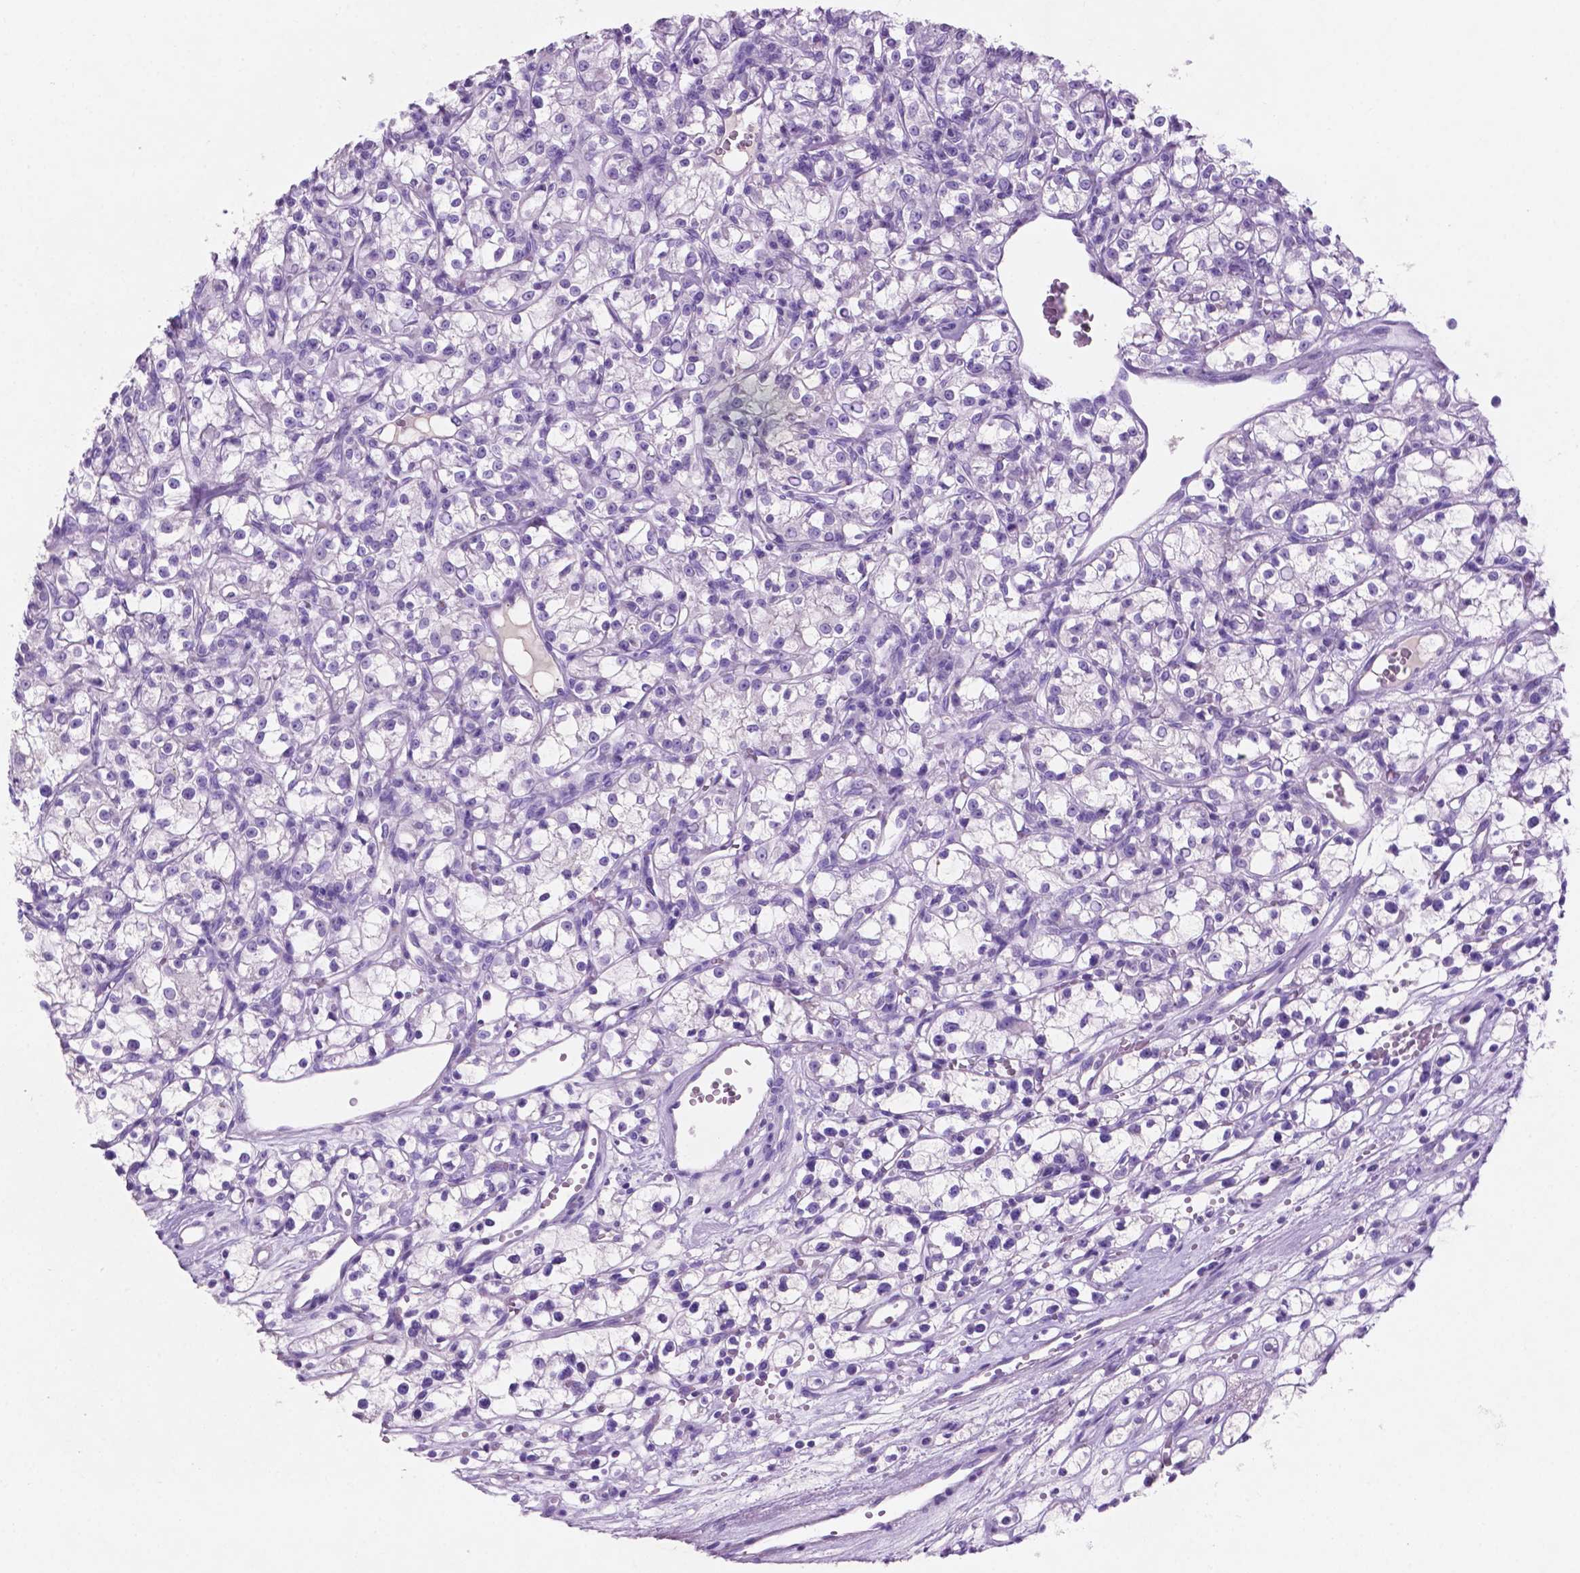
{"staining": {"intensity": "negative", "quantity": "none", "location": "none"}, "tissue": "renal cancer", "cell_type": "Tumor cells", "image_type": "cancer", "snomed": [{"axis": "morphology", "description": "Adenocarcinoma, NOS"}, {"axis": "topography", "description": "Kidney"}], "caption": "This is a histopathology image of IHC staining of adenocarcinoma (renal), which shows no positivity in tumor cells. The staining was performed using DAB (3,3'-diaminobenzidine) to visualize the protein expression in brown, while the nuclei were stained in blue with hematoxylin (Magnification: 20x).", "gene": "POU4F1", "patient": {"sex": "female", "age": 59}}